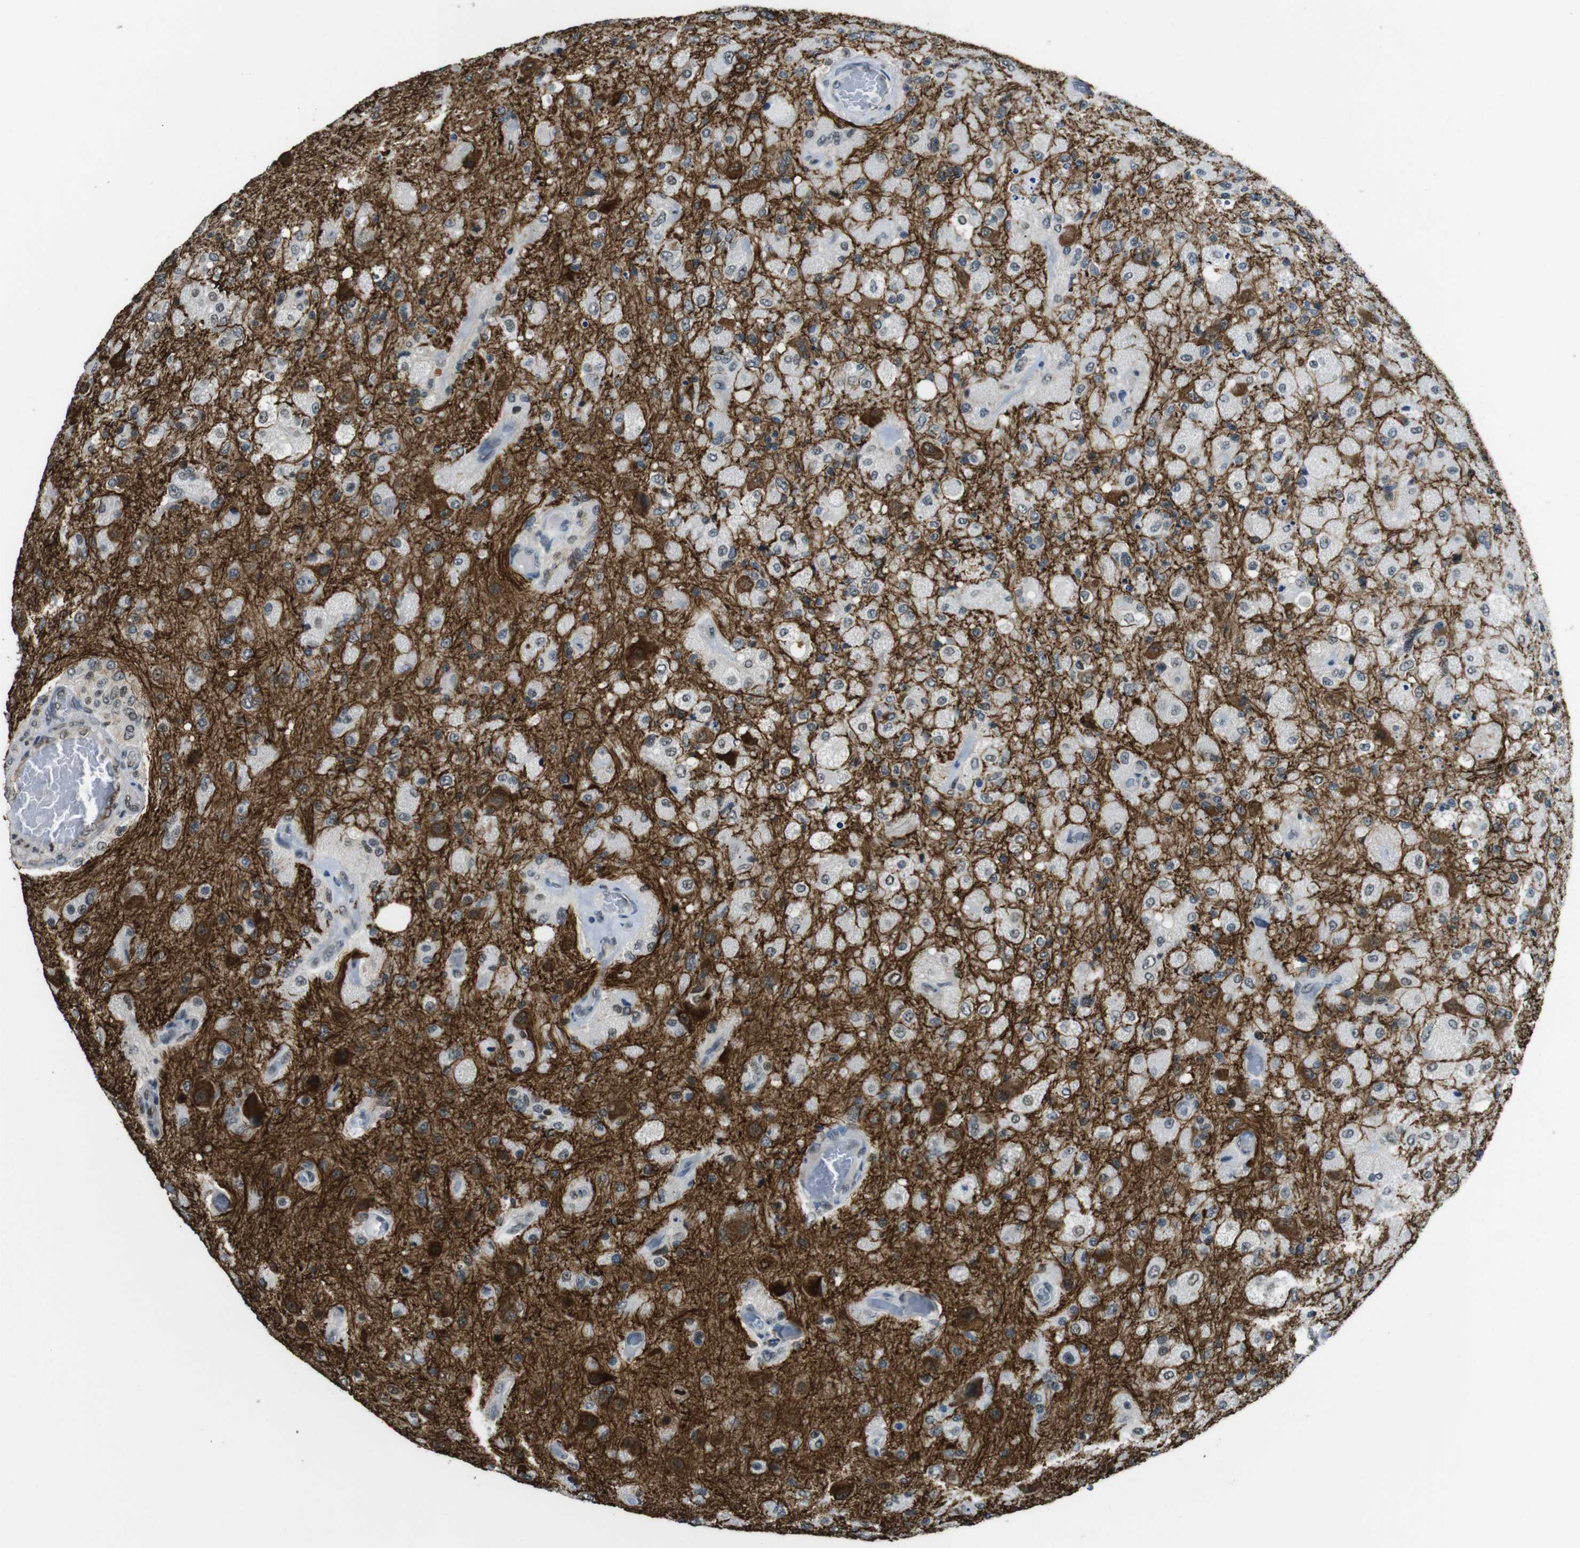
{"staining": {"intensity": "strong", "quantity": "<25%", "location": "cytoplasmic/membranous"}, "tissue": "glioma", "cell_type": "Tumor cells", "image_type": "cancer", "snomed": [{"axis": "morphology", "description": "Normal tissue, NOS"}, {"axis": "morphology", "description": "Glioma, malignant, High grade"}, {"axis": "topography", "description": "Cerebral cortex"}], "caption": "Strong cytoplasmic/membranous protein expression is appreciated in about <25% of tumor cells in glioma. Immunohistochemistry (ihc) stains the protein in brown and the nuclei are stained blue.", "gene": "CSNK2B", "patient": {"sex": "male", "age": 77}}